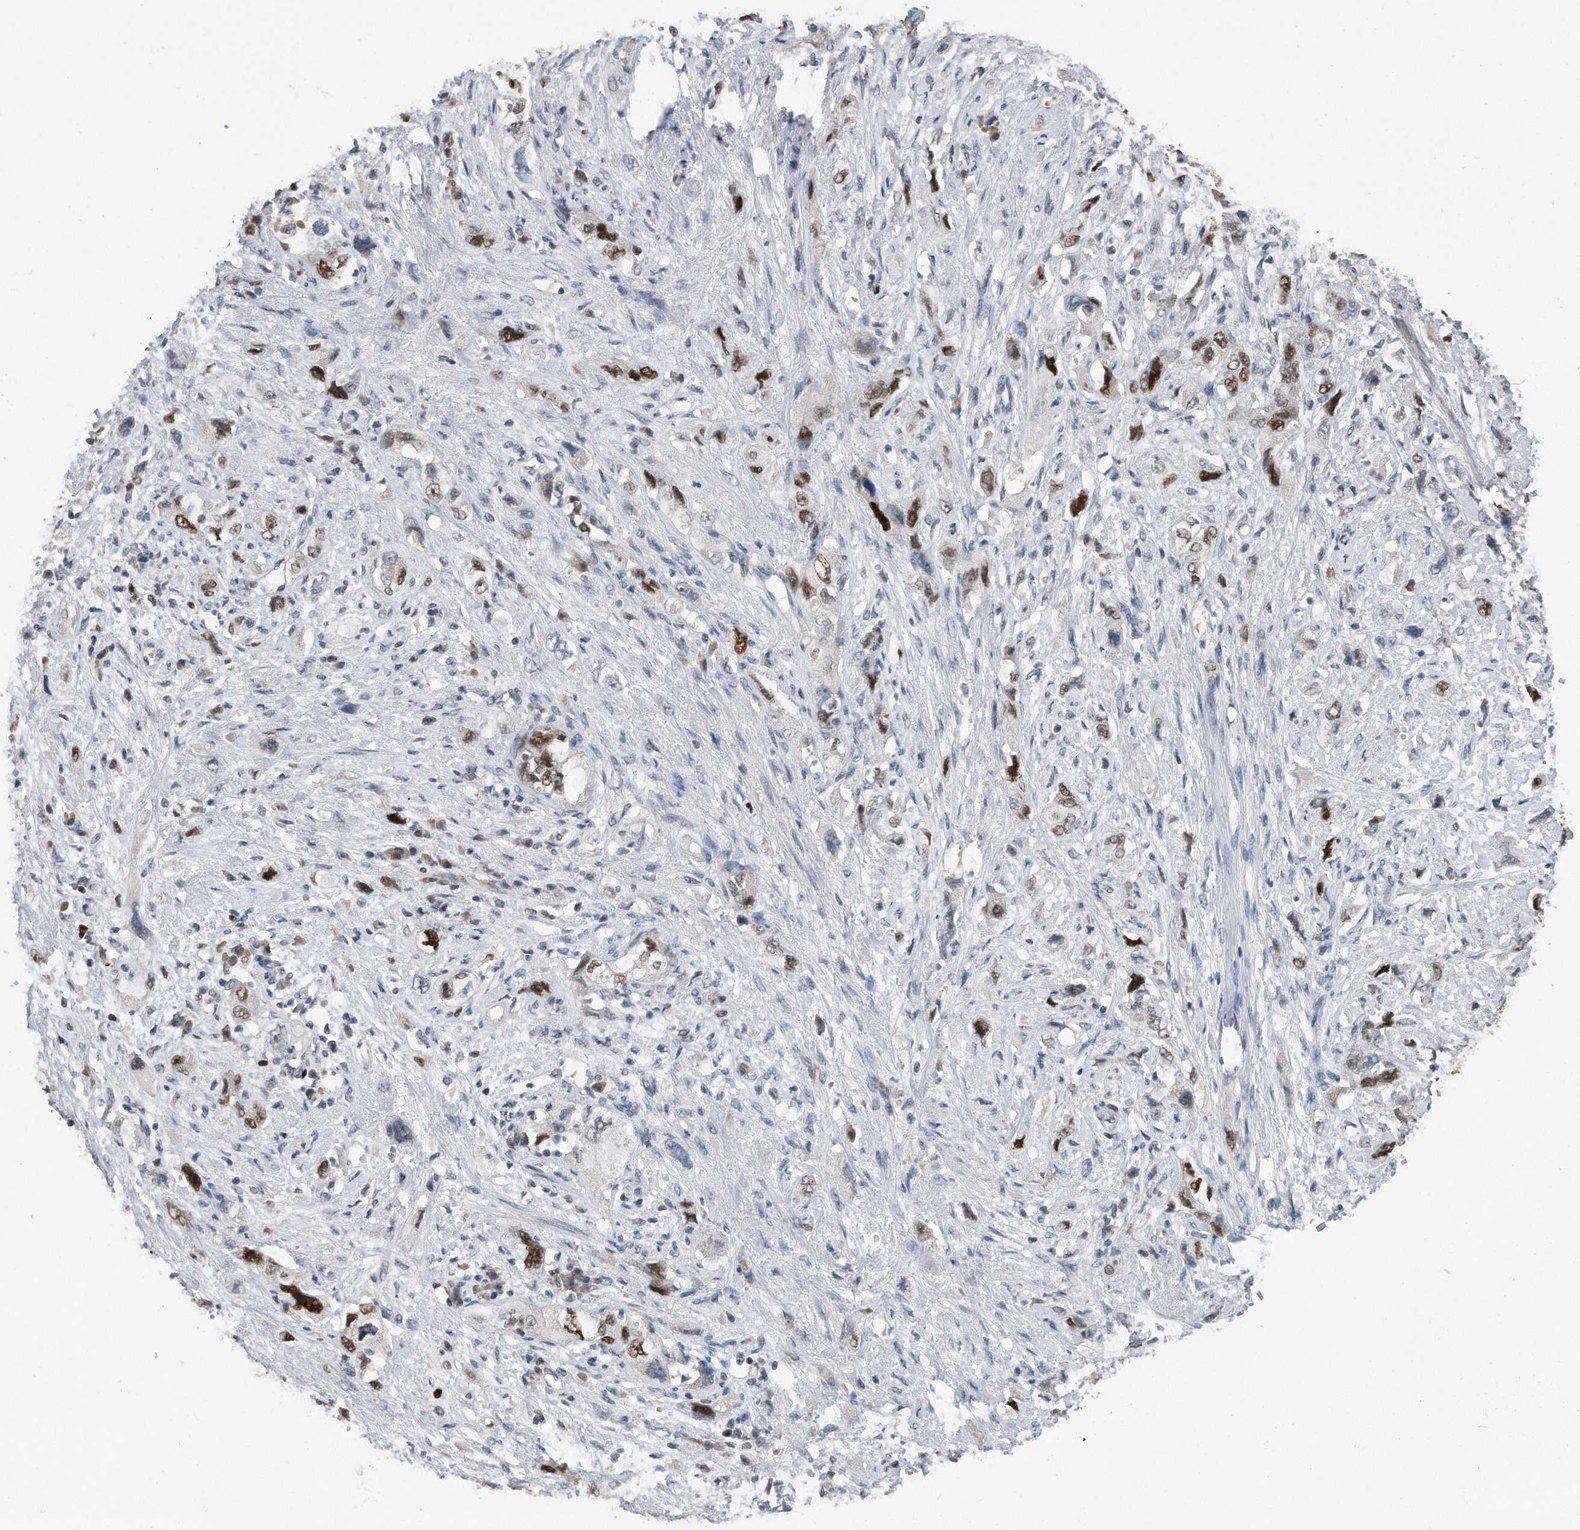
{"staining": {"intensity": "strong", "quantity": "25%-75%", "location": "nuclear"}, "tissue": "pancreatic cancer", "cell_type": "Tumor cells", "image_type": "cancer", "snomed": [{"axis": "morphology", "description": "Adenocarcinoma, NOS"}, {"axis": "topography", "description": "Pancreas"}], "caption": "Human adenocarcinoma (pancreatic) stained with a protein marker reveals strong staining in tumor cells.", "gene": "PCNA", "patient": {"sex": "female", "age": 73}}